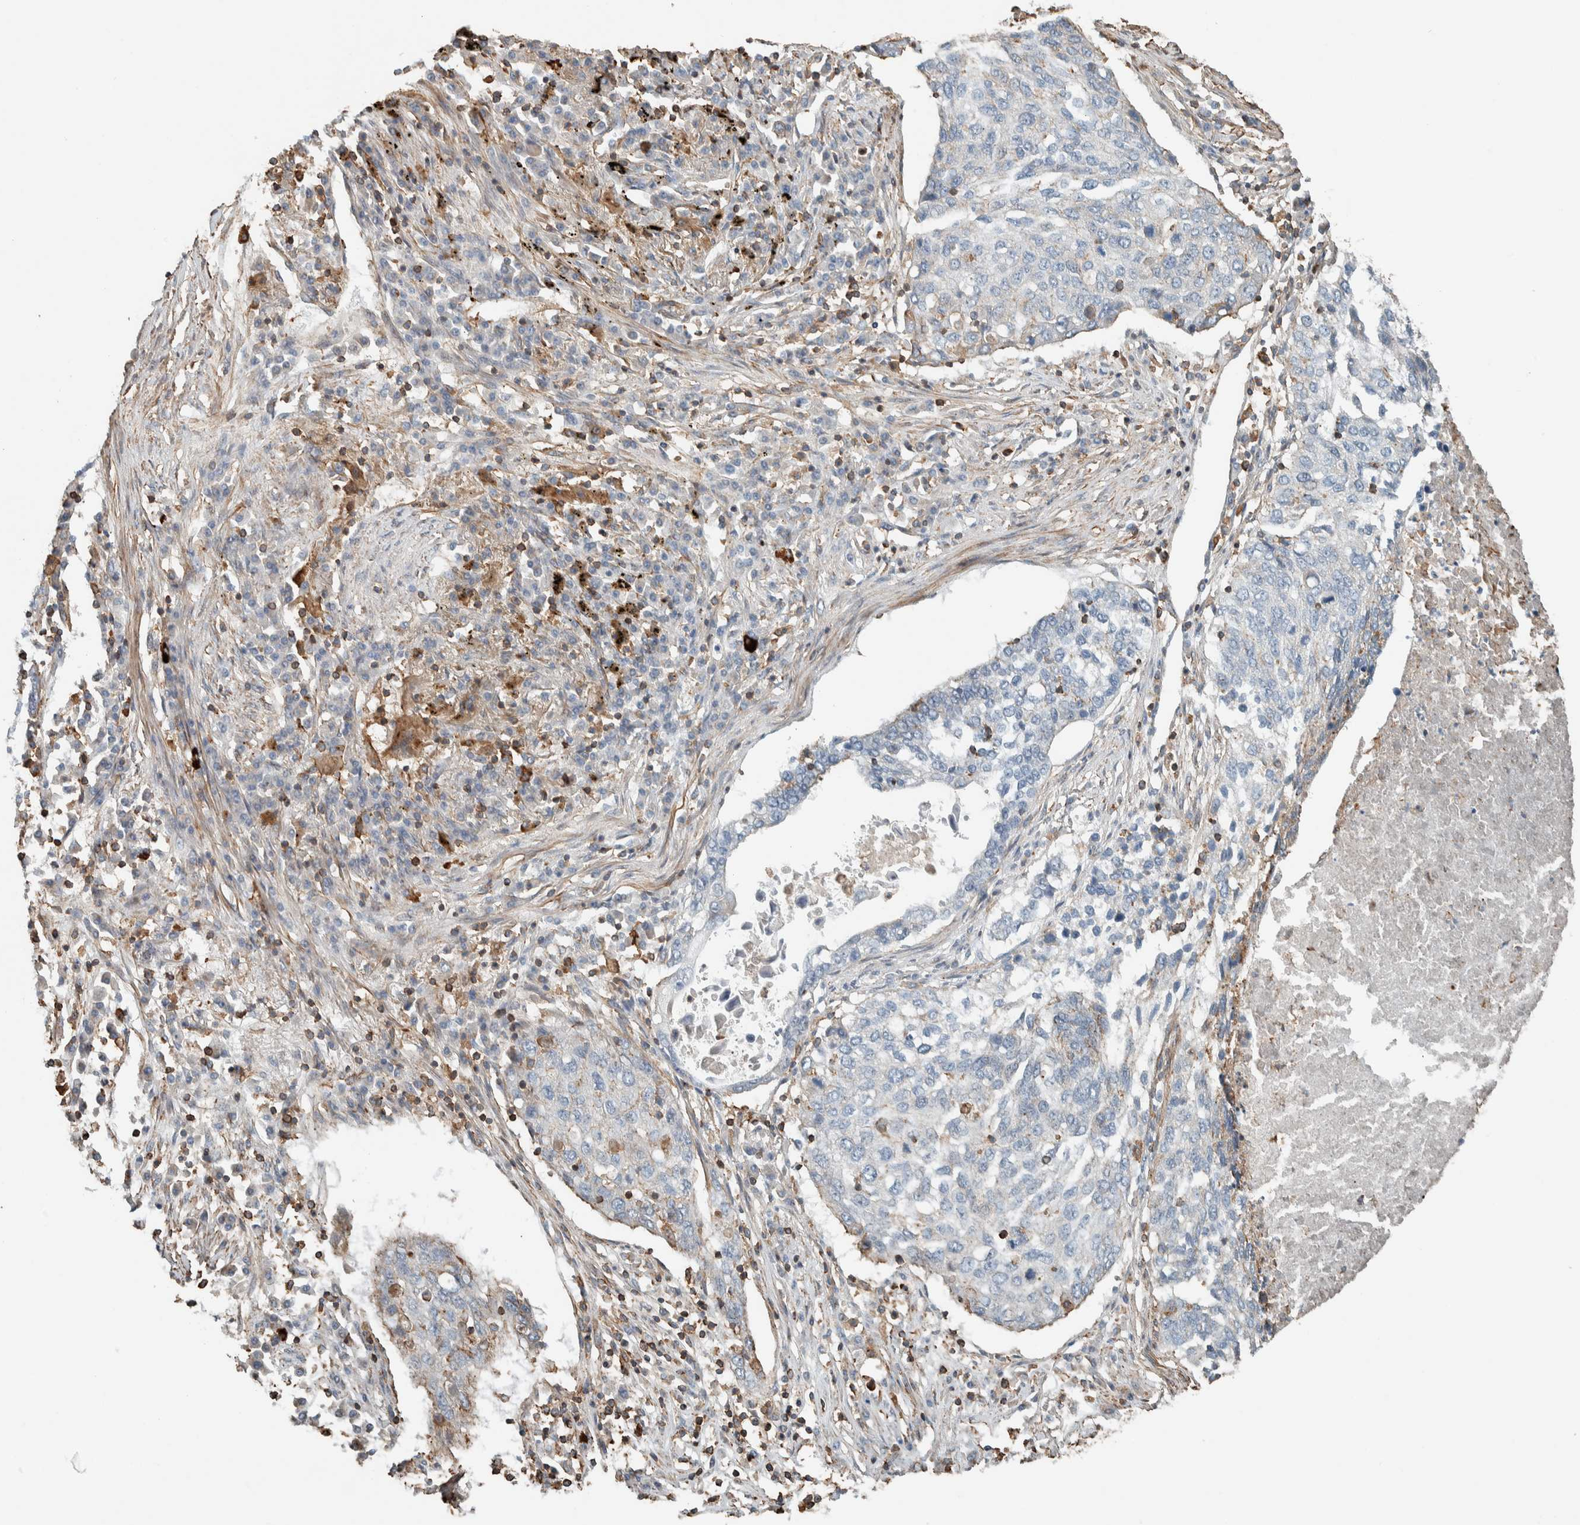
{"staining": {"intensity": "negative", "quantity": "none", "location": "none"}, "tissue": "lung cancer", "cell_type": "Tumor cells", "image_type": "cancer", "snomed": [{"axis": "morphology", "description": "Squamous cell carcinoma, NOS"}, {"axis": "topography", "description": "Lung"}], "caption": "Immunohistochemistry histopathology image of neoplastic tissue: human lung cancer (squamous cell carcinoma) stained with DAB (3,3'-diaminobenzidine) reveals no significant protein expression in tumor cells. Nuclei are stained in blue.", "gene": "CTBP2", "patient": {"sex": "female", "age": 63}}